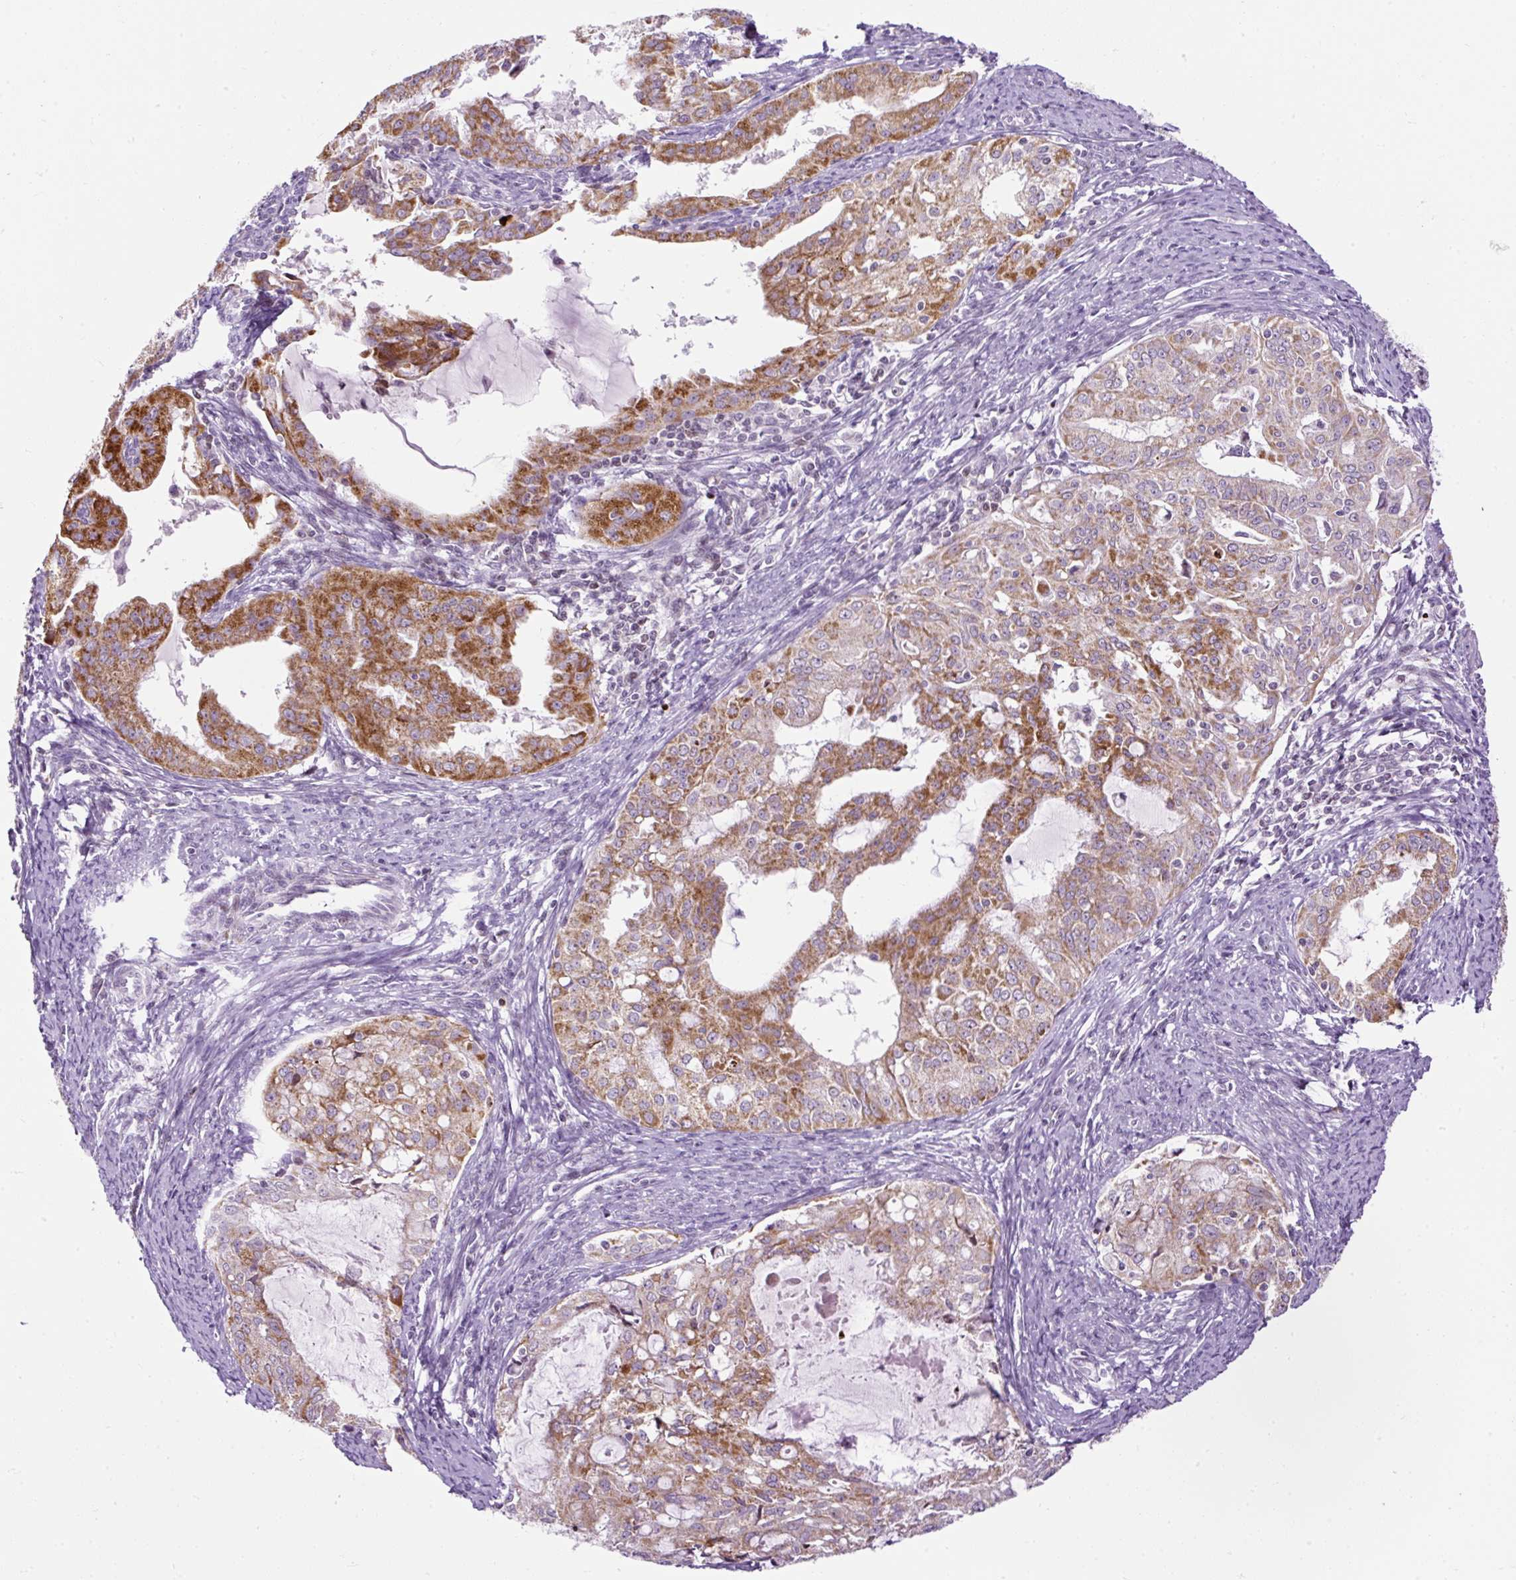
{"staining": {"intensity": "moderate", "quantity": ">75%", "location": "cytoplasmic/membranous"}, "tissue": "endometrial cancer", "cell_type": "Tumor cells", "image_type": "cancer", "snomed": [{"axis": "morphology", "description": "Adenocarcinoma, NOS"}, {"axis": "topography", "description": "Endometrium"}], "caption": "Immunohistochemistry (IHC) staining of endometrial cancer, which demonstrates medium levels of moderate cytoplasmic/membranous expression in about >75% of tumor cells indicating moderate cytoplasmic/membranous protein expression. The staining was performed using DAB (brown) for protein detection and nuclei were counterstained in hematoxylin (blue).", "gene": "FMC1", "patient": {"sex": "female", "age": 70}}